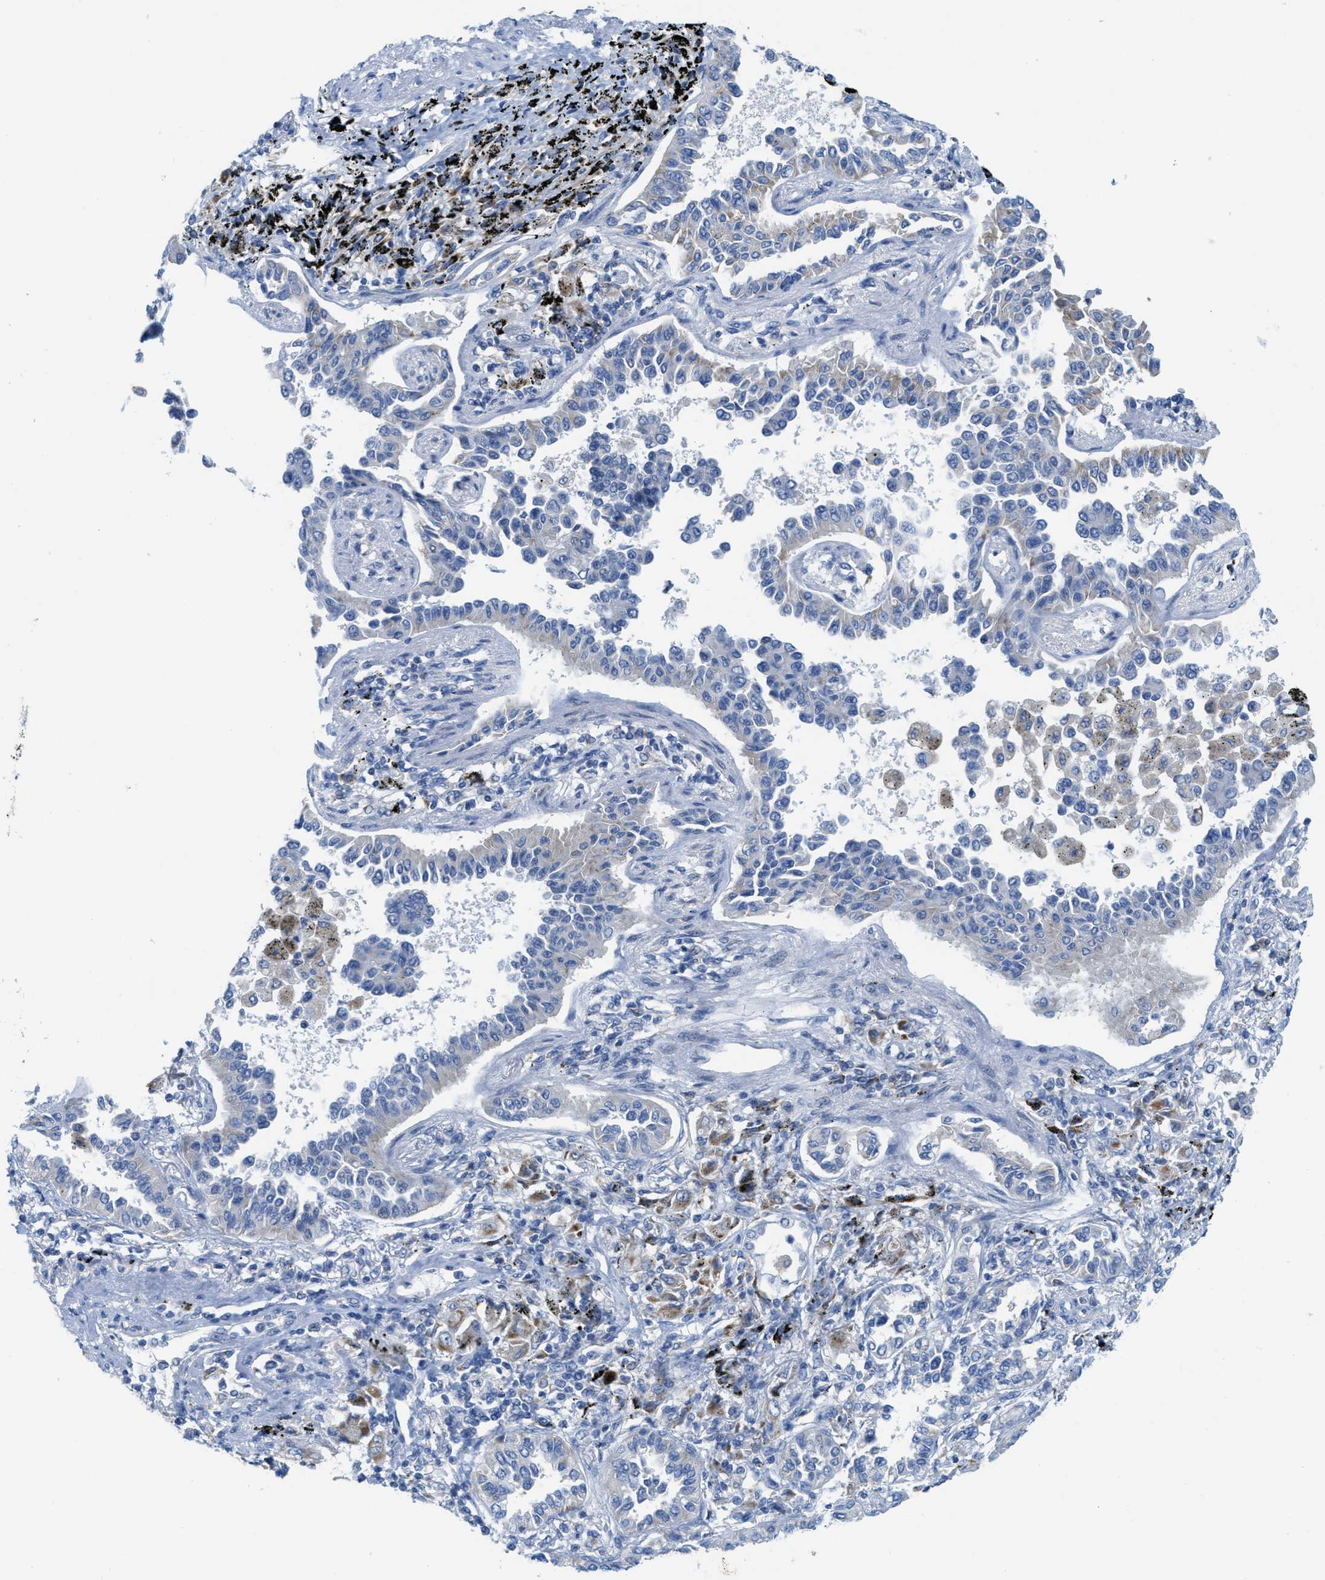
{"staining": {"intensity": "negative", "quantity": "none", "location": "none"}, "tissue": "lung cancer", "cell_type": "Tumor cells", "image_type": "cancer", "snomed": [{"axis": "morphology", "description": "Normal tissue, NOS"}, {"axis": "morphology", "description": "Adenocarcinoma, NOS"}, {"axis": "topography", "description": "Lung"}], "caption": "Micrograph shows no significant protein expression in tumor cells of lung adenocarcinoma.", "gene": "PTDSS1", "patient": {"sex": "male", "age": 59}}